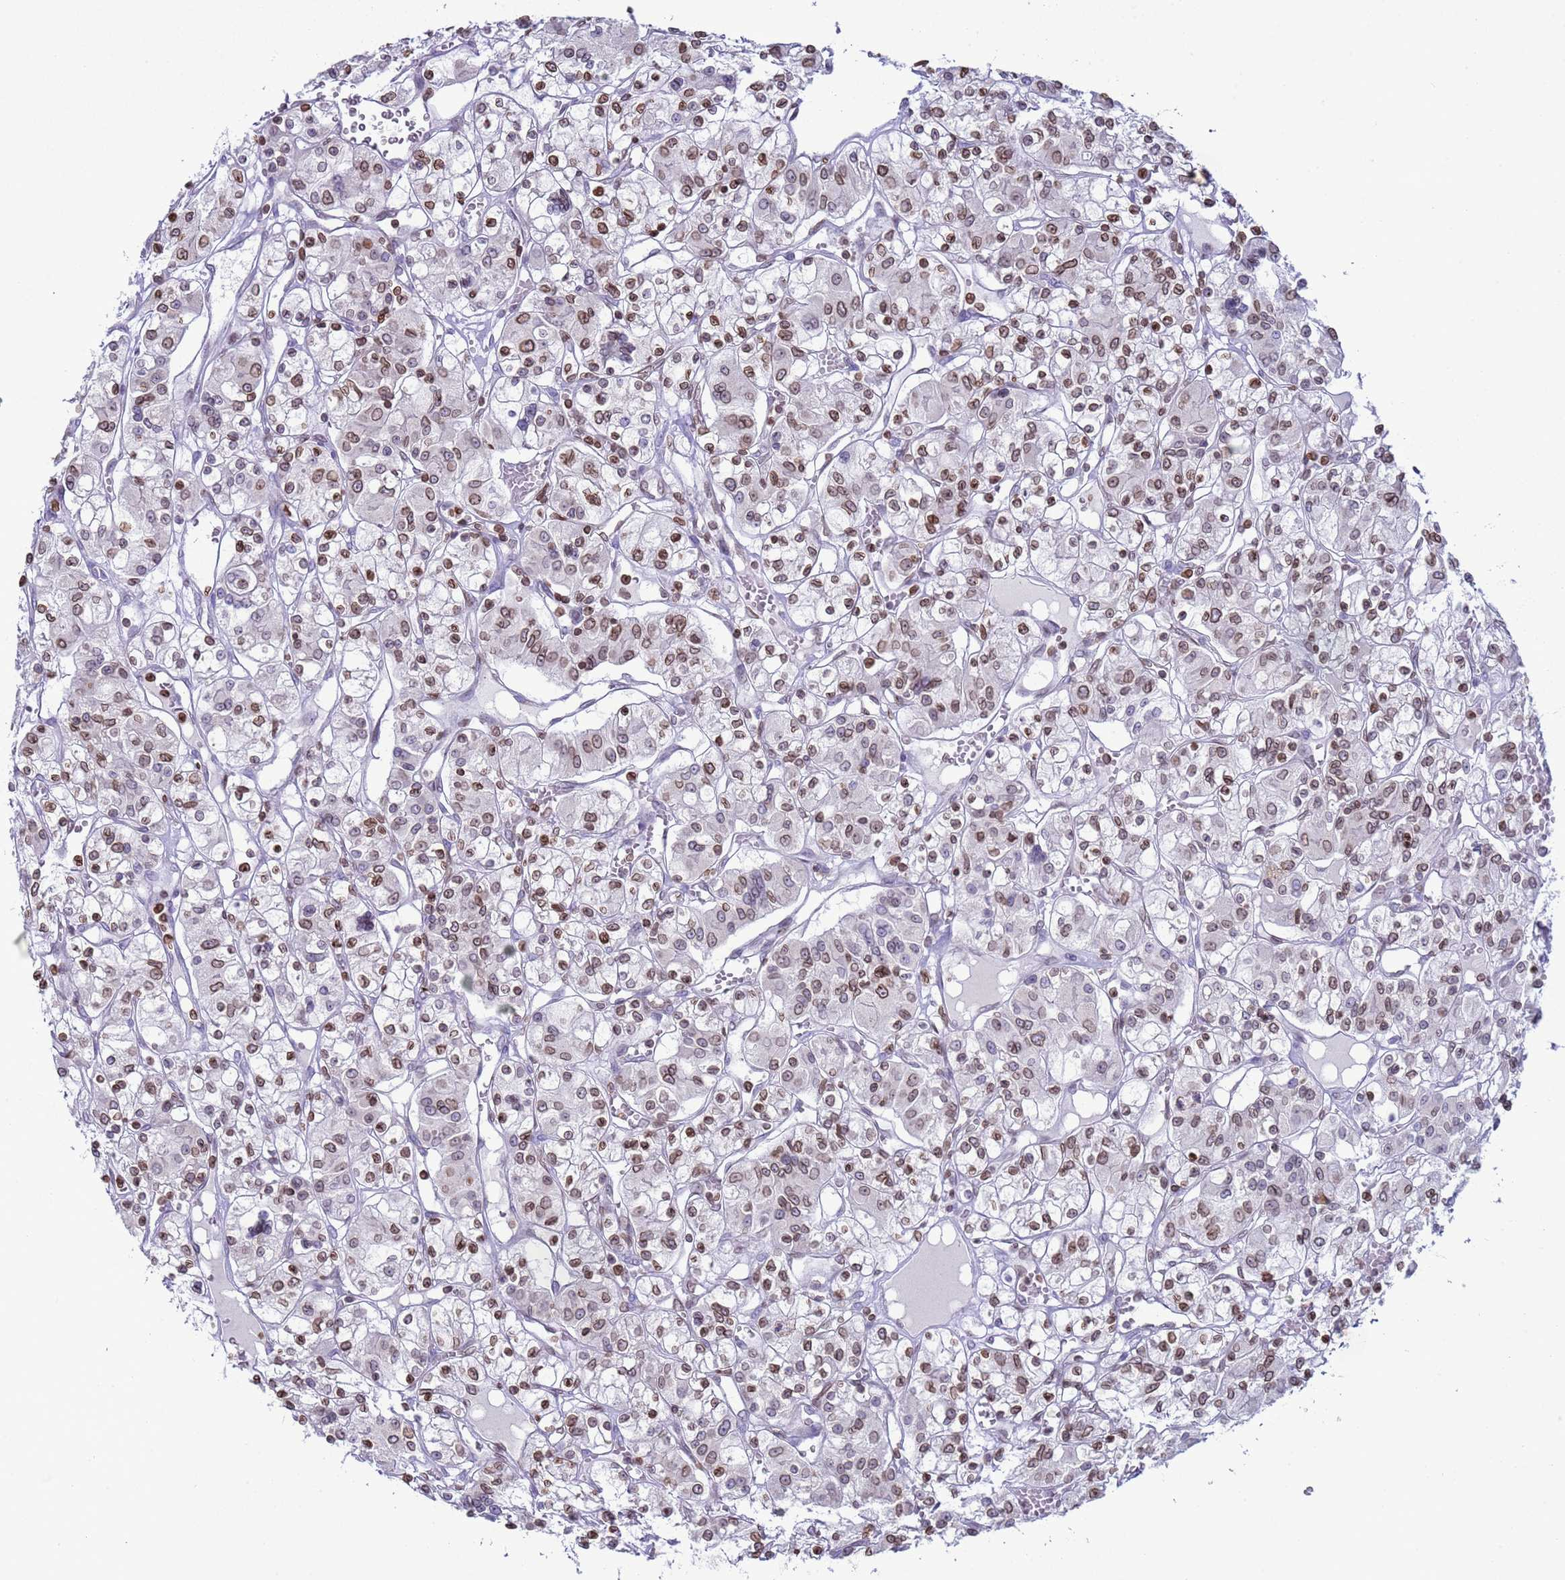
{"staining": {"intensity": "moderate", "quantity": "25%-75%", "location": "cytoplasmic/membranous,nuclear"}, "tissue": "renal cancer", "cell_type": "Tumor cells", "image_type": "cancer", "snomed": [{"axis": "morphology", "description": "Adenocarcinoma, NOS"}, {"axis": "topography", "description": "Kidney"}], "caption": "Adenocarcinoma (renal) stained for a protein shows moderate cytoplasmic/membranous and nuclear positivity in tumor cells. (DAB (3,3'-diaminobenzidine) IHC, brown staining for protein, blue staining for nuclei).", "gene": "DHX37", "patient": {"sex": "female", "age": 59}}